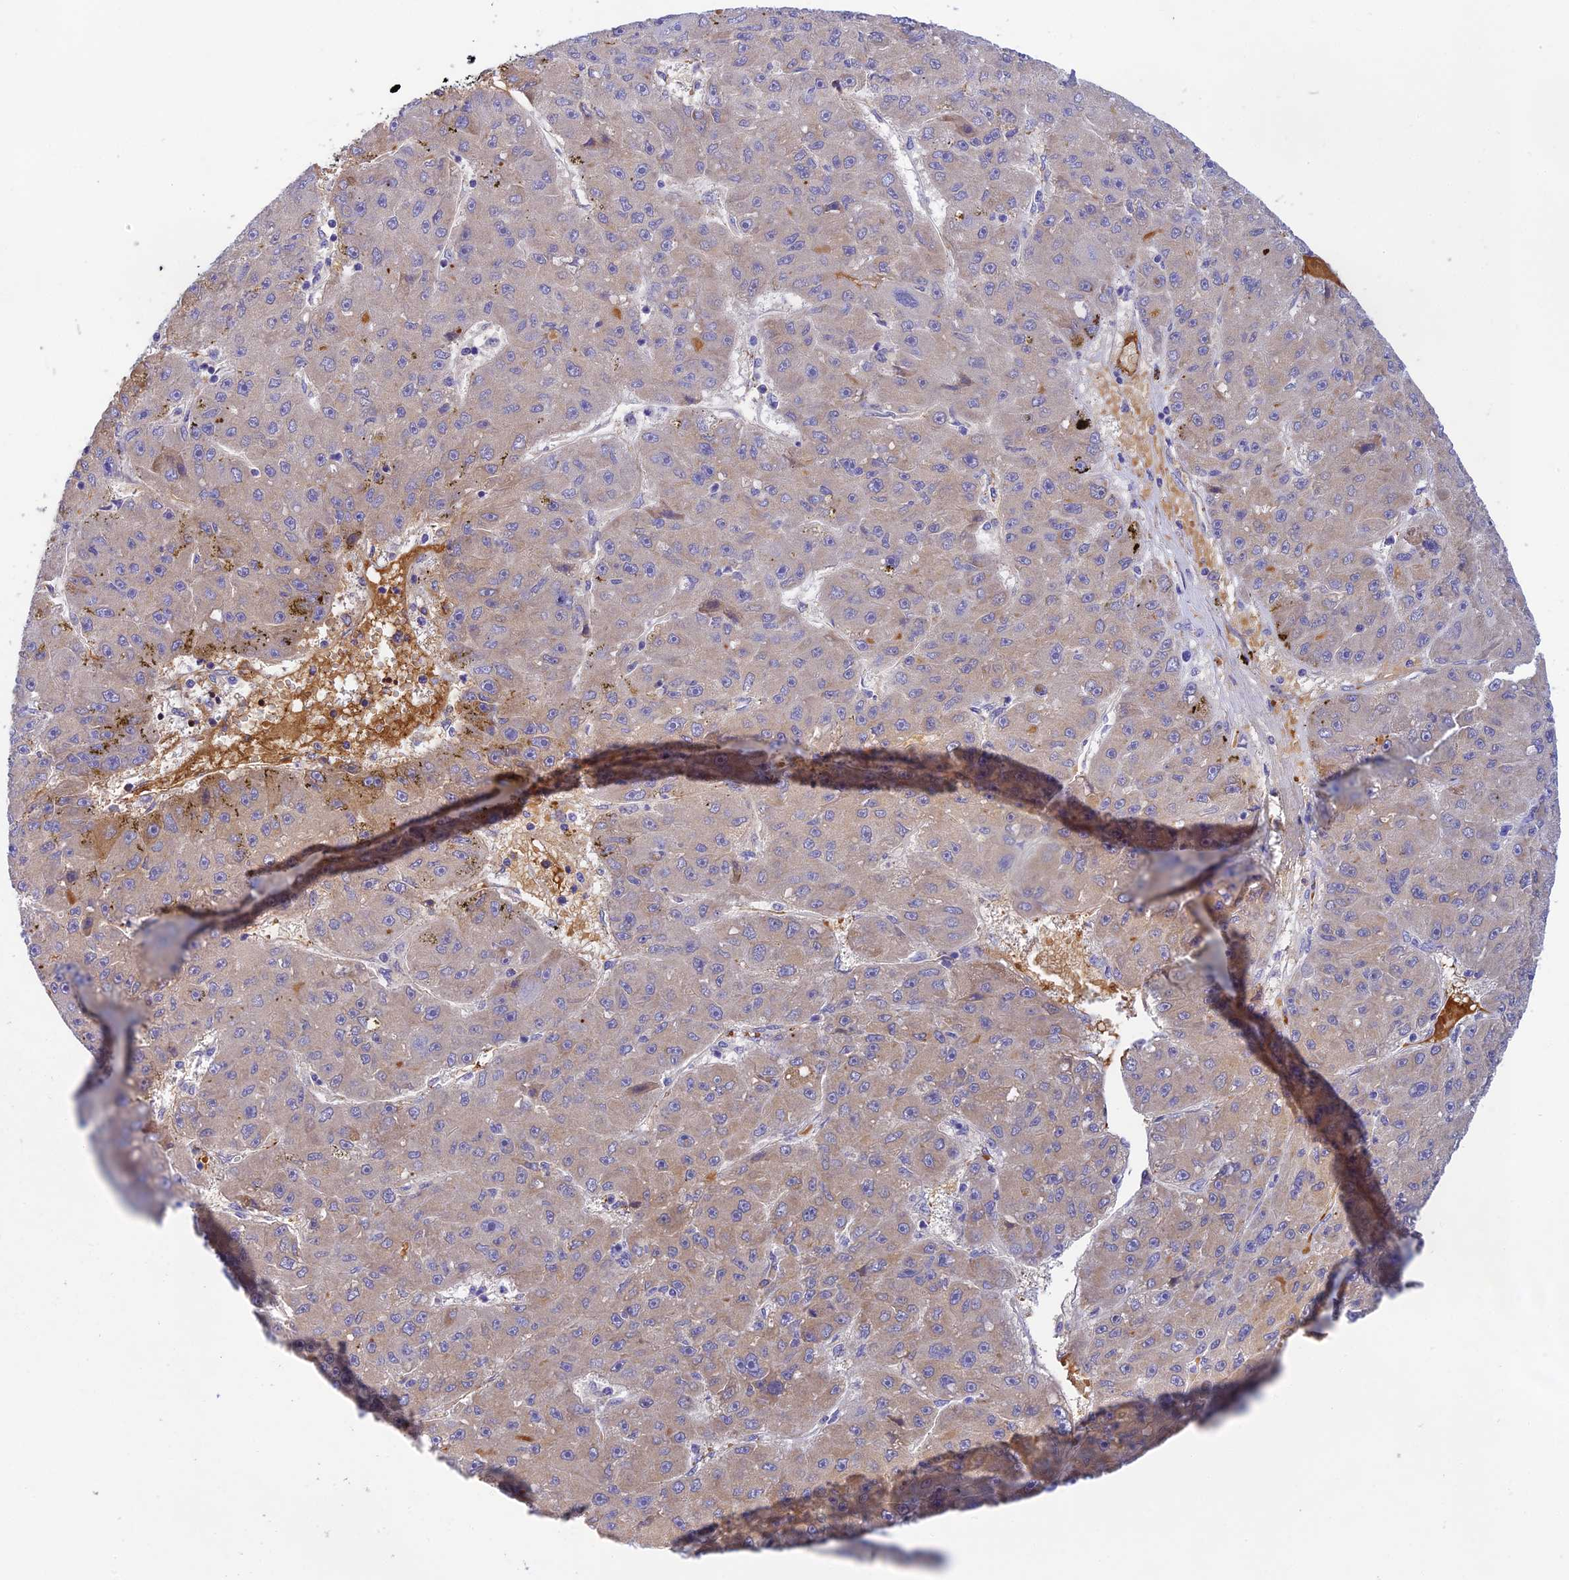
{"staining": {"intensity": "moderate", "quantity": "25%-75%", "location": "cytoplasmic/membranous"}, "tissue": "liver cancer", "cell_type": "Tumor cells", "image_type": "cancer", "snomed": [{"axis": "morphology", "description": "Carcinoma, Hepatocellular, NOS"}, {"axis": "topography", "description": "Liver"}], "caption": "Liver cancer (hepatocellular carcinoma) tissue shows moderate cytoplasmic/membranous staining in about 25%-75% of tumor cells, visualized by immunohistochemistry.", "gene": "HDHD2", "patient": {"sex": "male", "age": 67}}